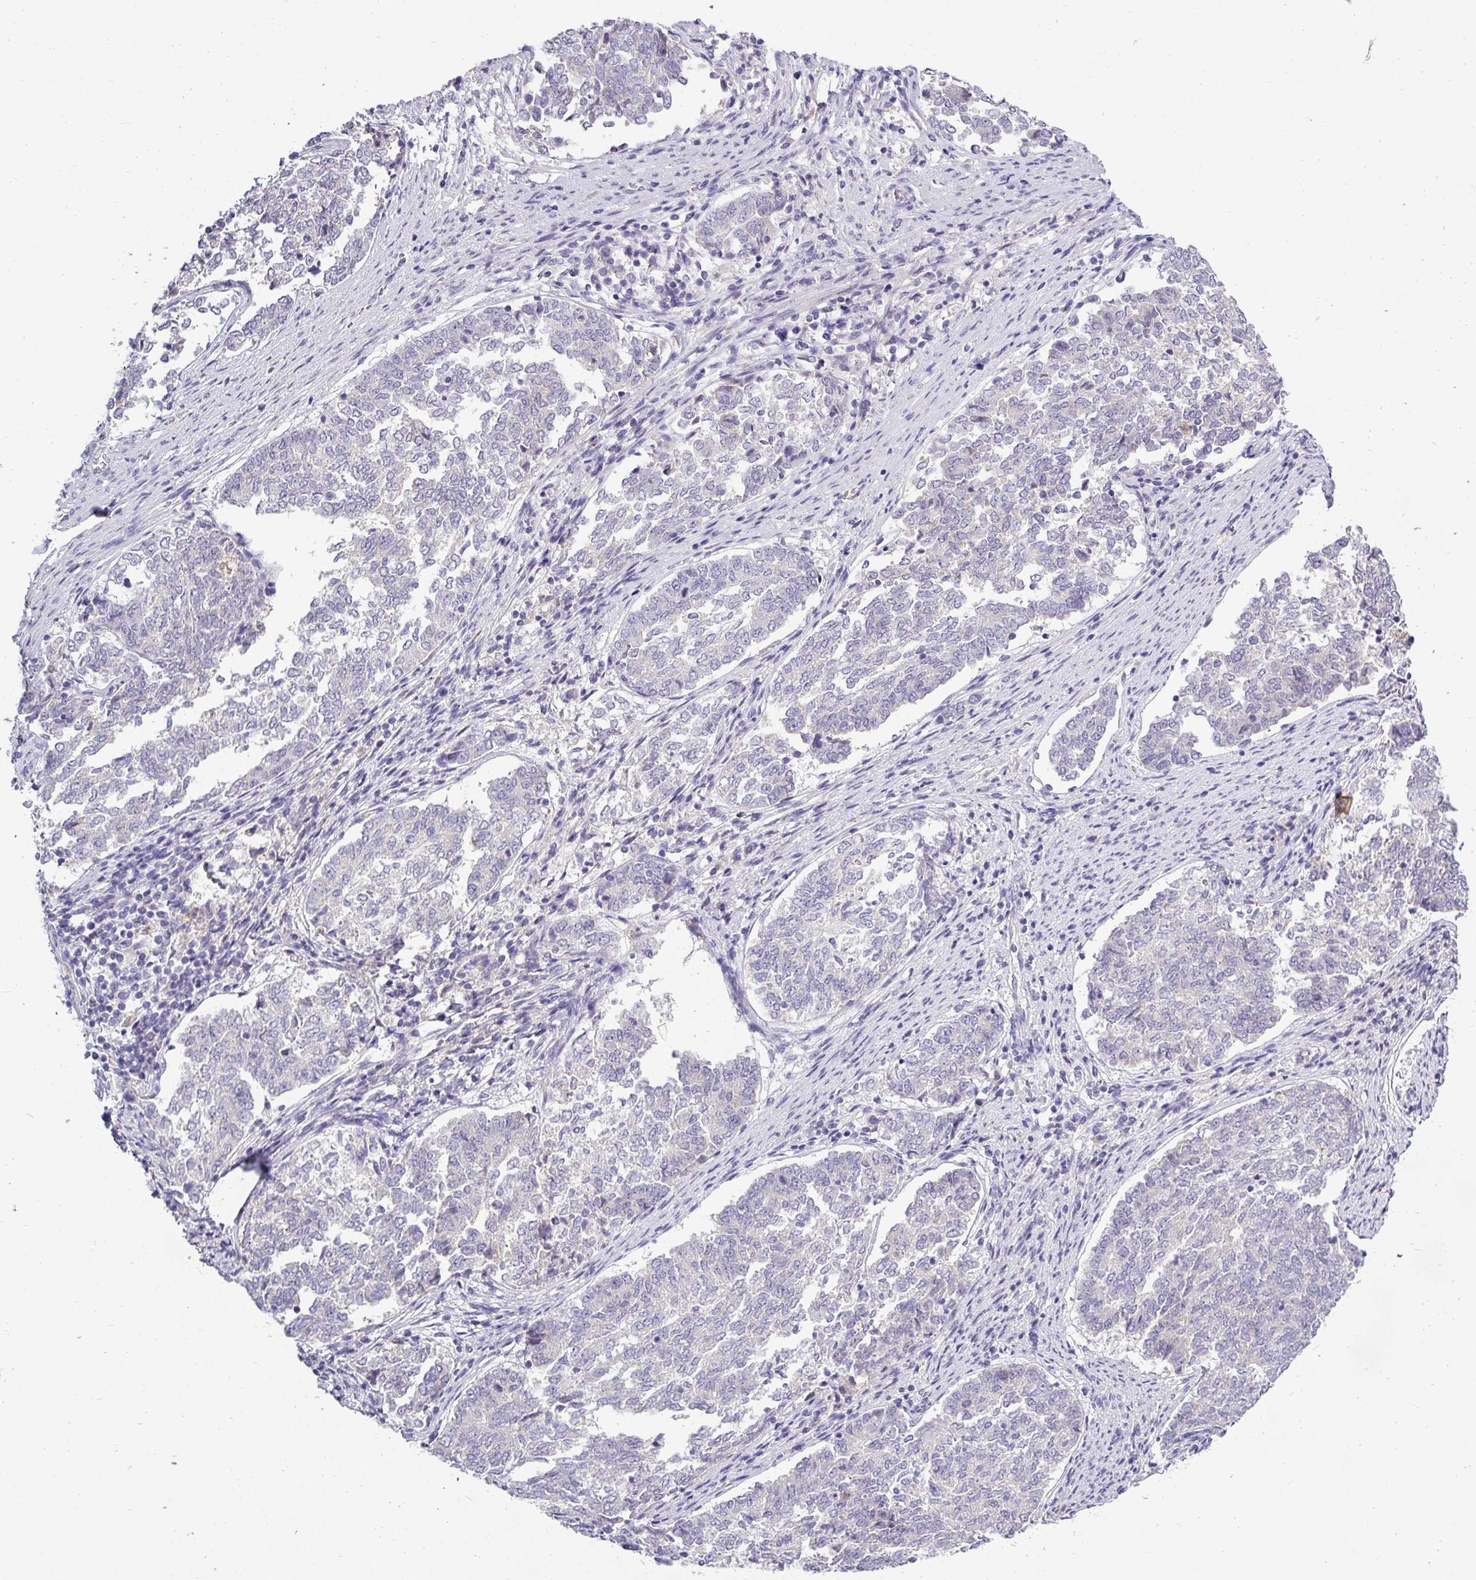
{"staining": {"intensity": "negative", "quantity": "none", "location": "none"}, "tissue": "endometrial cancer", "cell_type": "Tumor cells", "image_type": "cancer", "snomed": [{"axis": "morphology", "description": "Adenocarcinoma, NOS"}, {"axis": "topography", "description": "Endometrium"}], "caption": "The photomicrograph reveals no significant expression in tumor cells of adenocarcinoma (endometrial).", "gene": "ASXL3", "patient": {"sex": "female", "age": 80}}